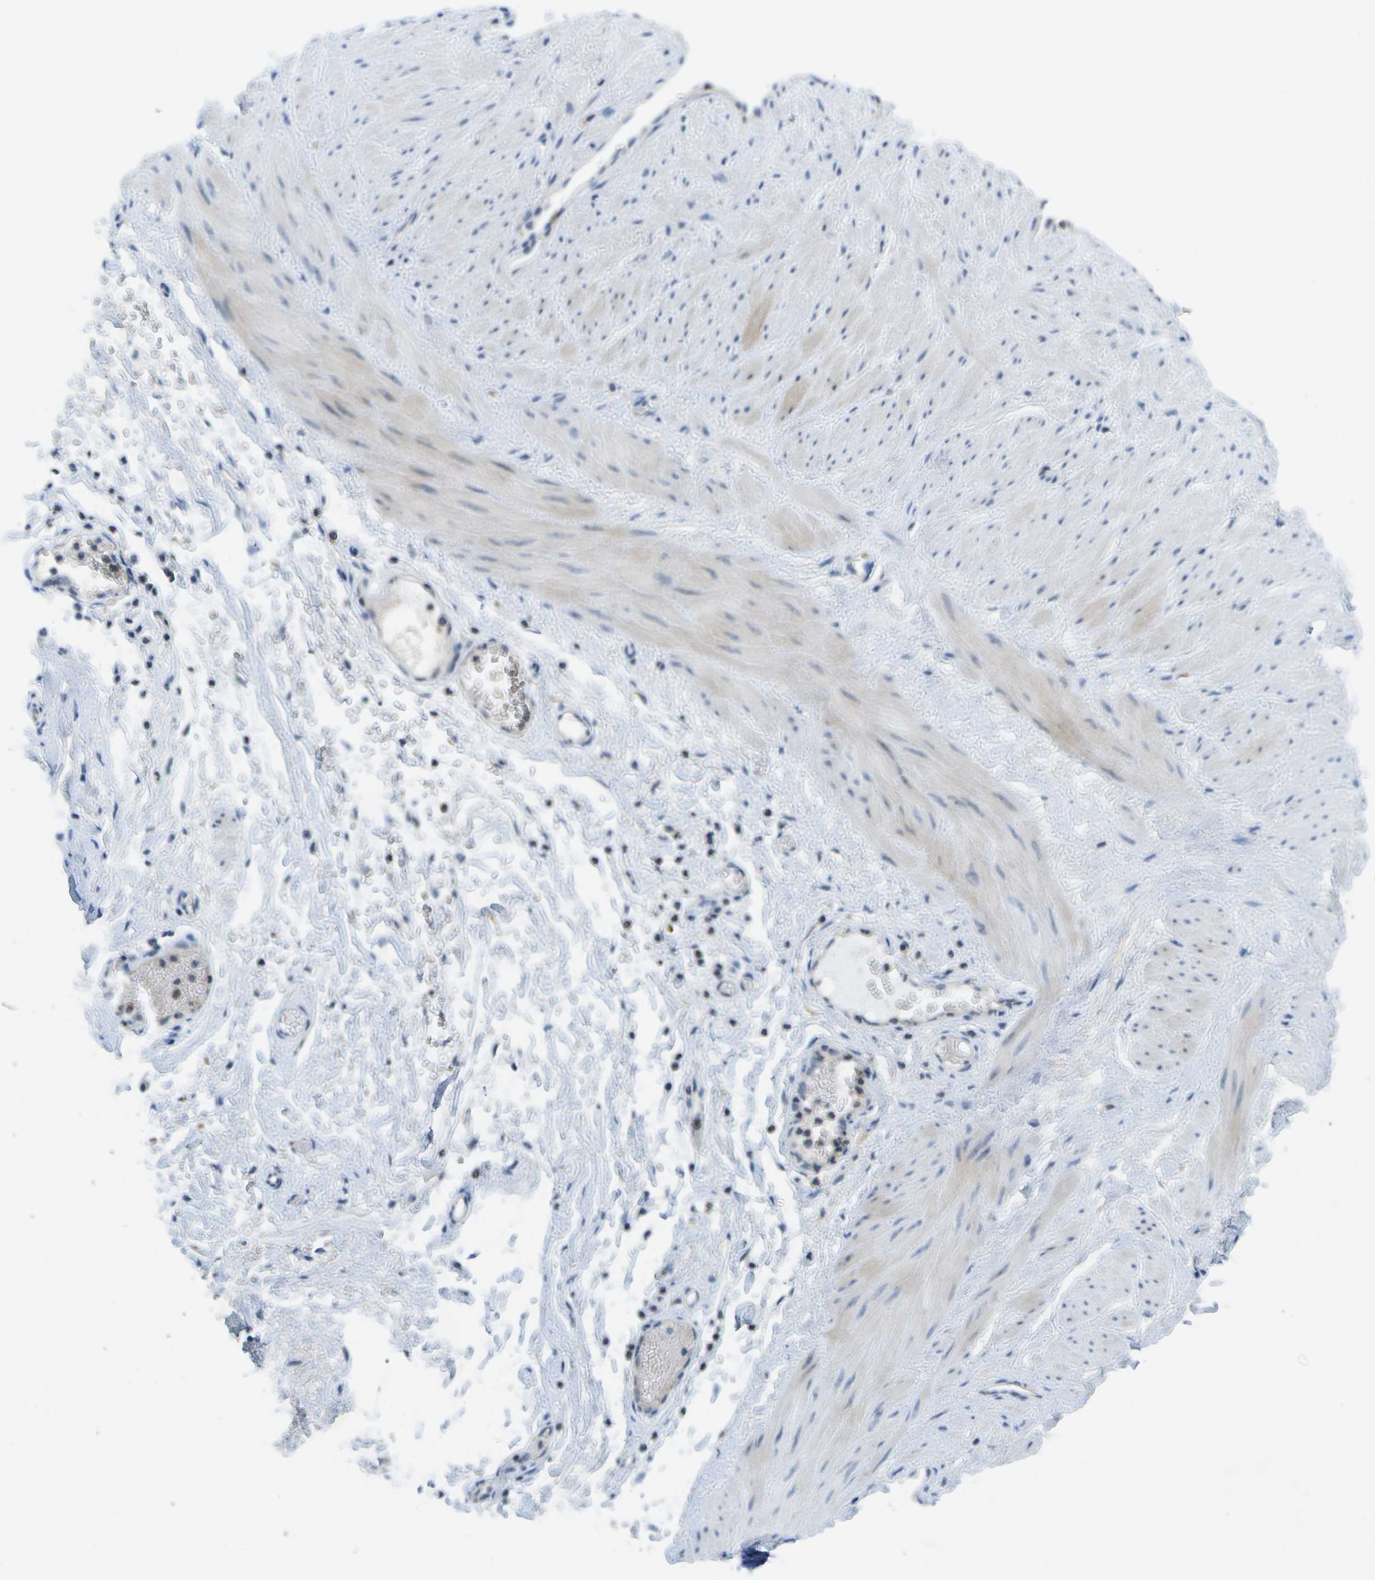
{"staining": {"intensity": "negative", "quantity": "none", "location": "none"}, "tissue": "adipose tissue", "cell_type": "Adipocytes", "image_type": "normal", "snomed": [{"axis": "morphology", "description": "Normal tissue, NOS"}, {"axis": "topography", "description": "Soft tissue"}, {"axis": "topography", "description": "Vascular tissue"}], "caption": "The histopathology image reveals no significant positivity in adipocytes of adipose tissue. The staining was performed using DAB to visualize the protein expression in brown, while the nuclei were stained in blue with hematoxylin (Magnification: 20x).", "gene": "LIPG", "patient": {"sex": "female", "age": 35}}